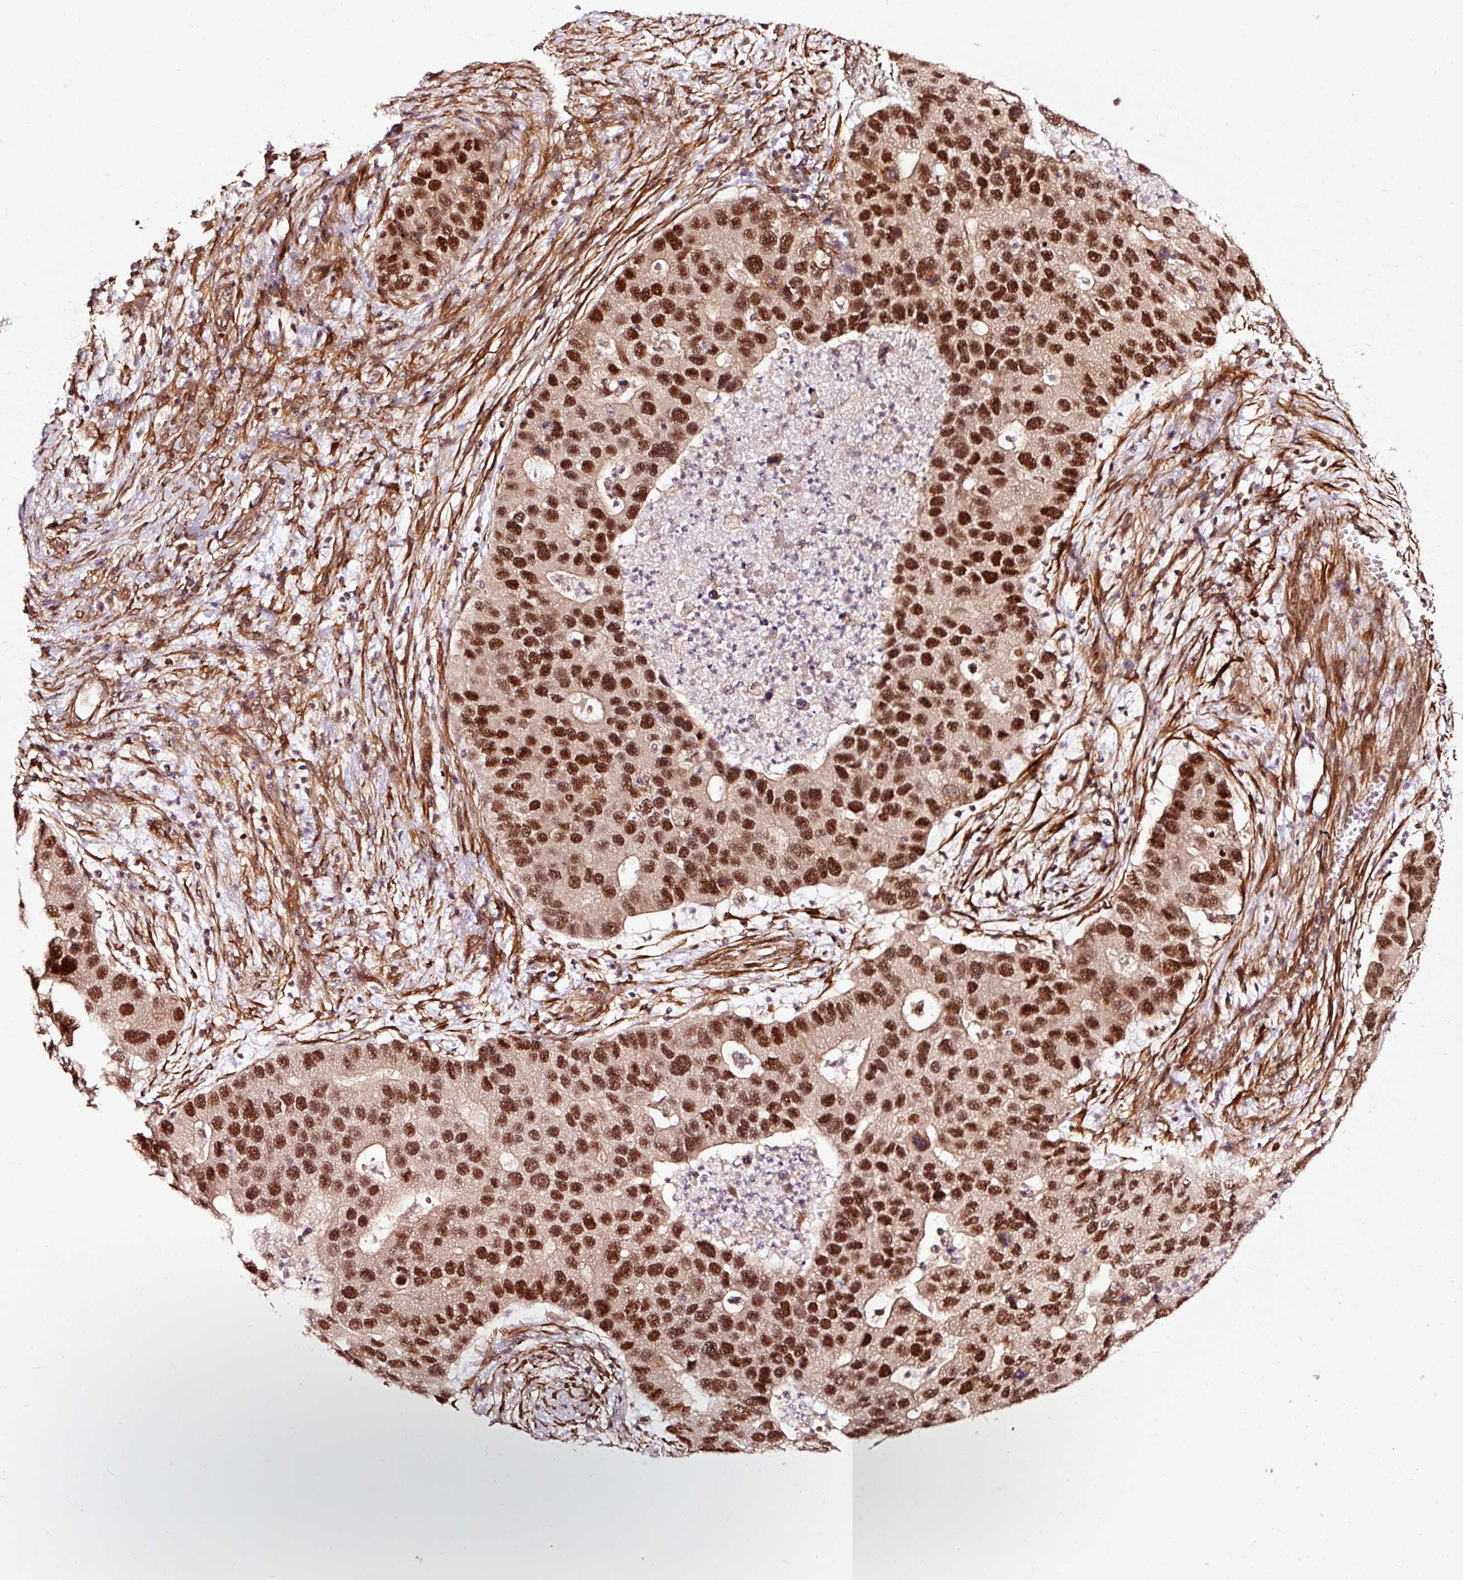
{"staining": {"intensity": "strong", "quantity": ">75%", "location": "nuclear"}, "tissue": "lung cancer", "cell_type": "Tumor cells", "image_type": "cancer", "snomed": [{"axis": "morphology", "description": "Aneuploidy"}, {"axis": "morphology", "description": "Adenocarcinoma, NOS"}, {"axis": "topography", "description": "Lymph node"}, {"axis": "topography", "description": "Lung"}], "caption": "Brown immunohistochemical staining in human lung cancer exhibits strong nuclear positivity in approximately >75% of tumor cells.", "gene": "TPM1", "patient": {"sex": "female", "age": 74}}